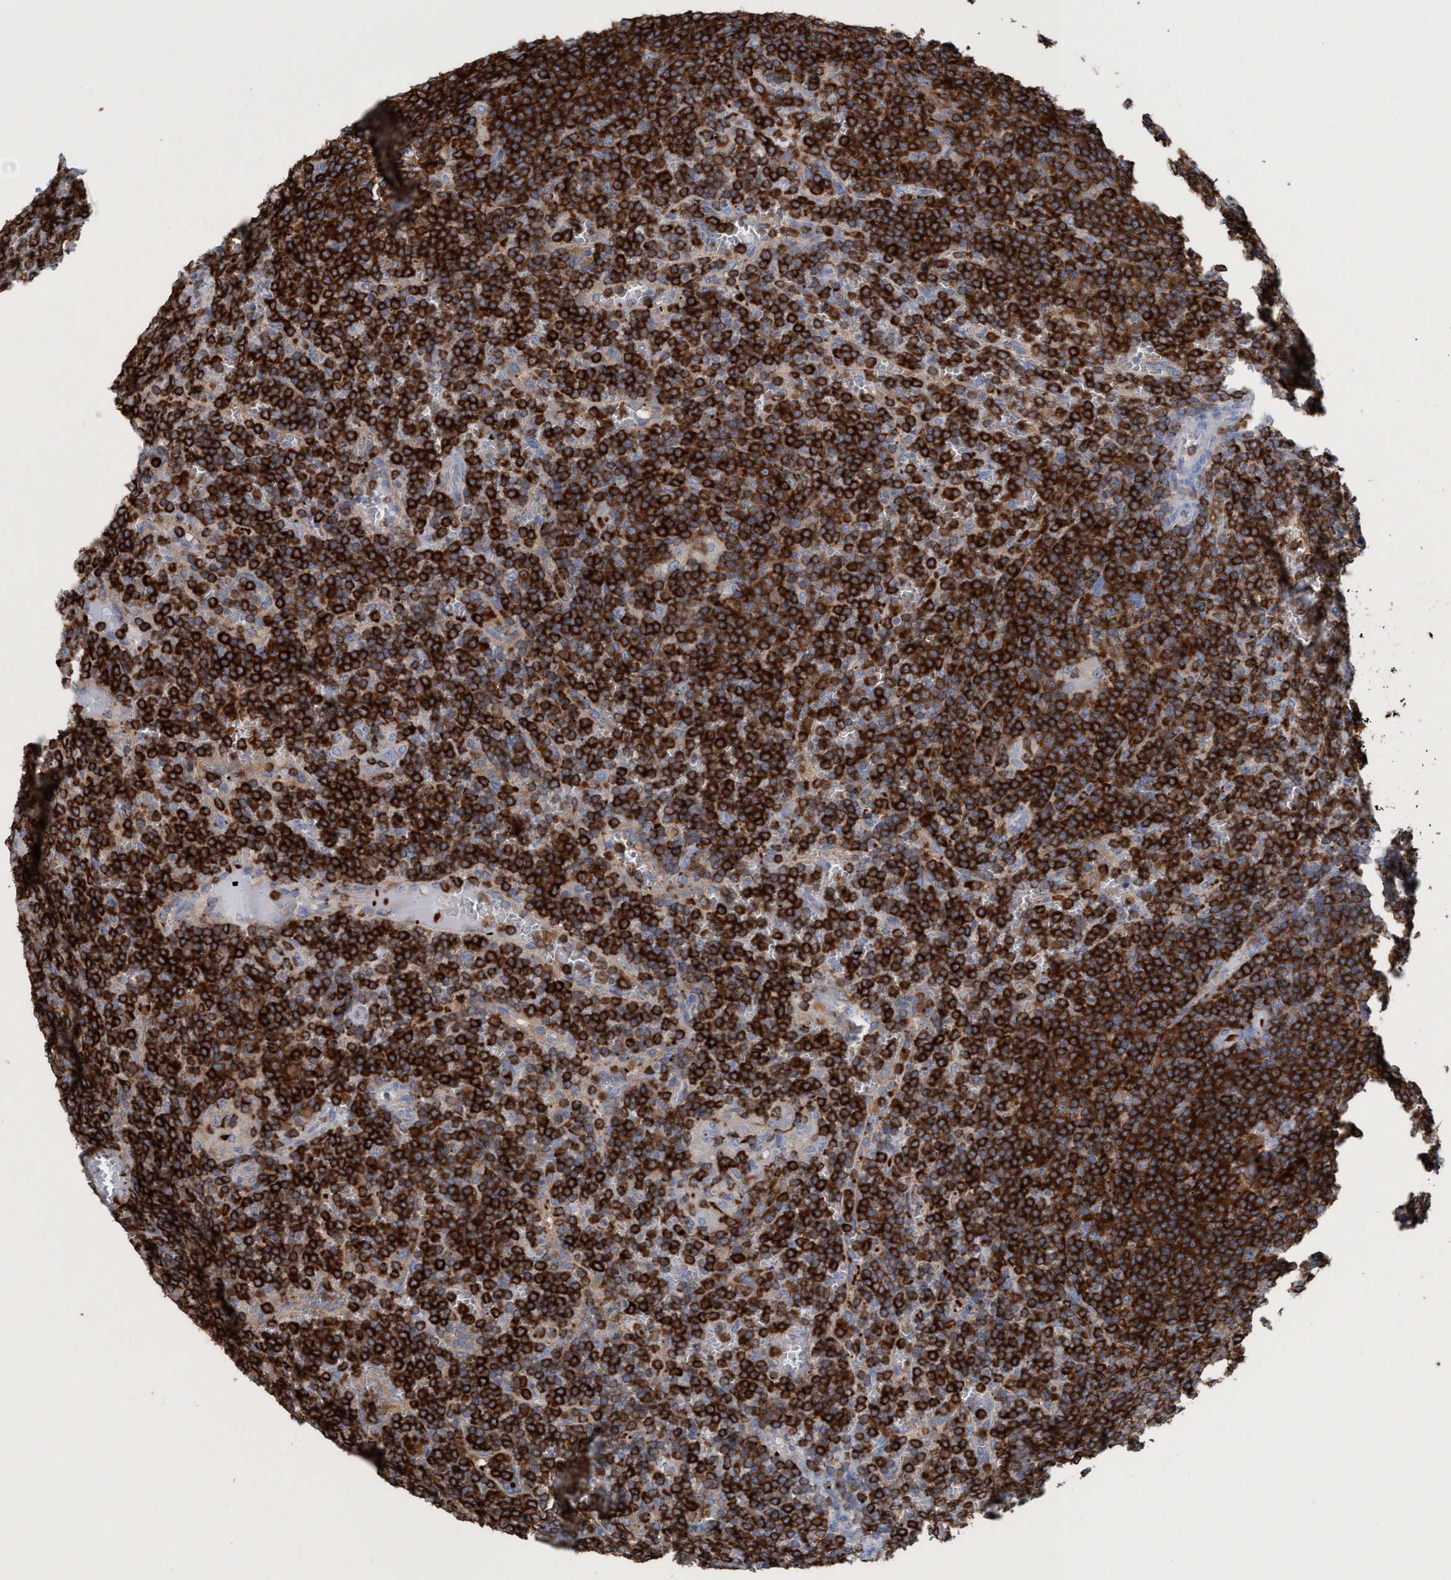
{"staining": {"intensity": "strong", "quantity": ">75%", "location": "cytoplasmic/membranous"}, "tissue": "lymphoma", "cell_type": "Tumor cells", "image_type": "cancer", "snomed": [{"axis": "morphology", "description": "Malignant lymphoma, non-Hodgkin's type, Low grade"}, {"axis": "topography", "description": "Spleen"}], "caption": "Protein analysis of malignant lymphoma, non-Hodgkin's type (low-grade) tissue reveals strong cytoplasmic/membranous expression in about >75% of tumor cells.", "gene": "EZR", "patient": {"sex": "female", "age": 19}}